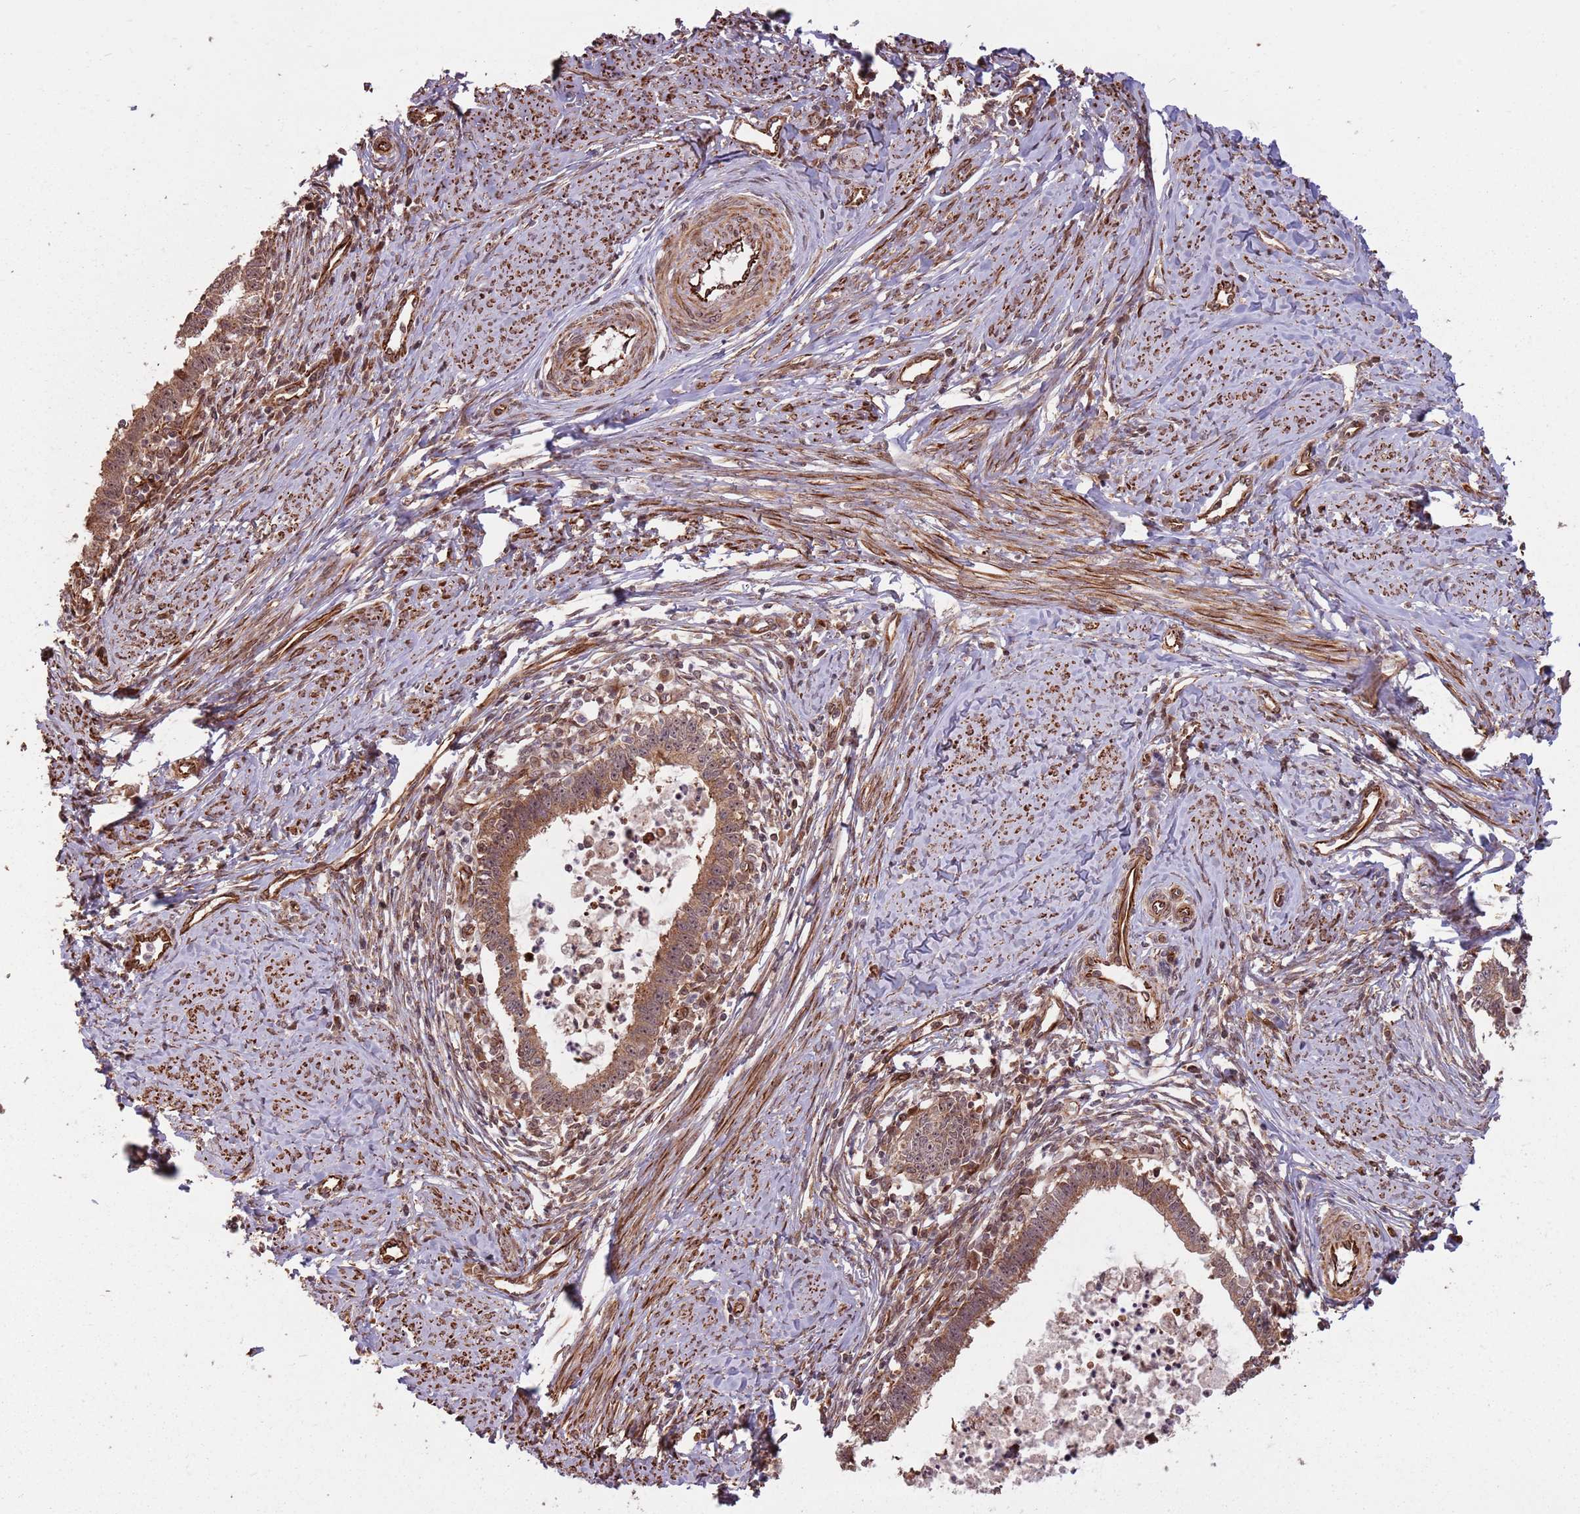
{"staining": {"intensity": "moderate", "quantity": ">75%", "location": "cytoplasmic/membranous,nuclear"}, "tissue": "cervical cancer", "cell_type": "Tumor cells", "image_type": "cancer", "snomed": [{"axis": "morphology", "description": "Adenocarcinoma, NOS"}, {"axis": "topography", "description": "Cervix"}], "caption": "Immunohistochemistry (IHC) photomicrograph of human cervical adenocarcinoma stained for a protein (brown), which exhibits medium levels of moderate cytoplasmic/membranous and nuclear expression in about >75% of tumor cells.", "gene": "ADAMTS3", "patient": {"sex": "female", "age": 36}}